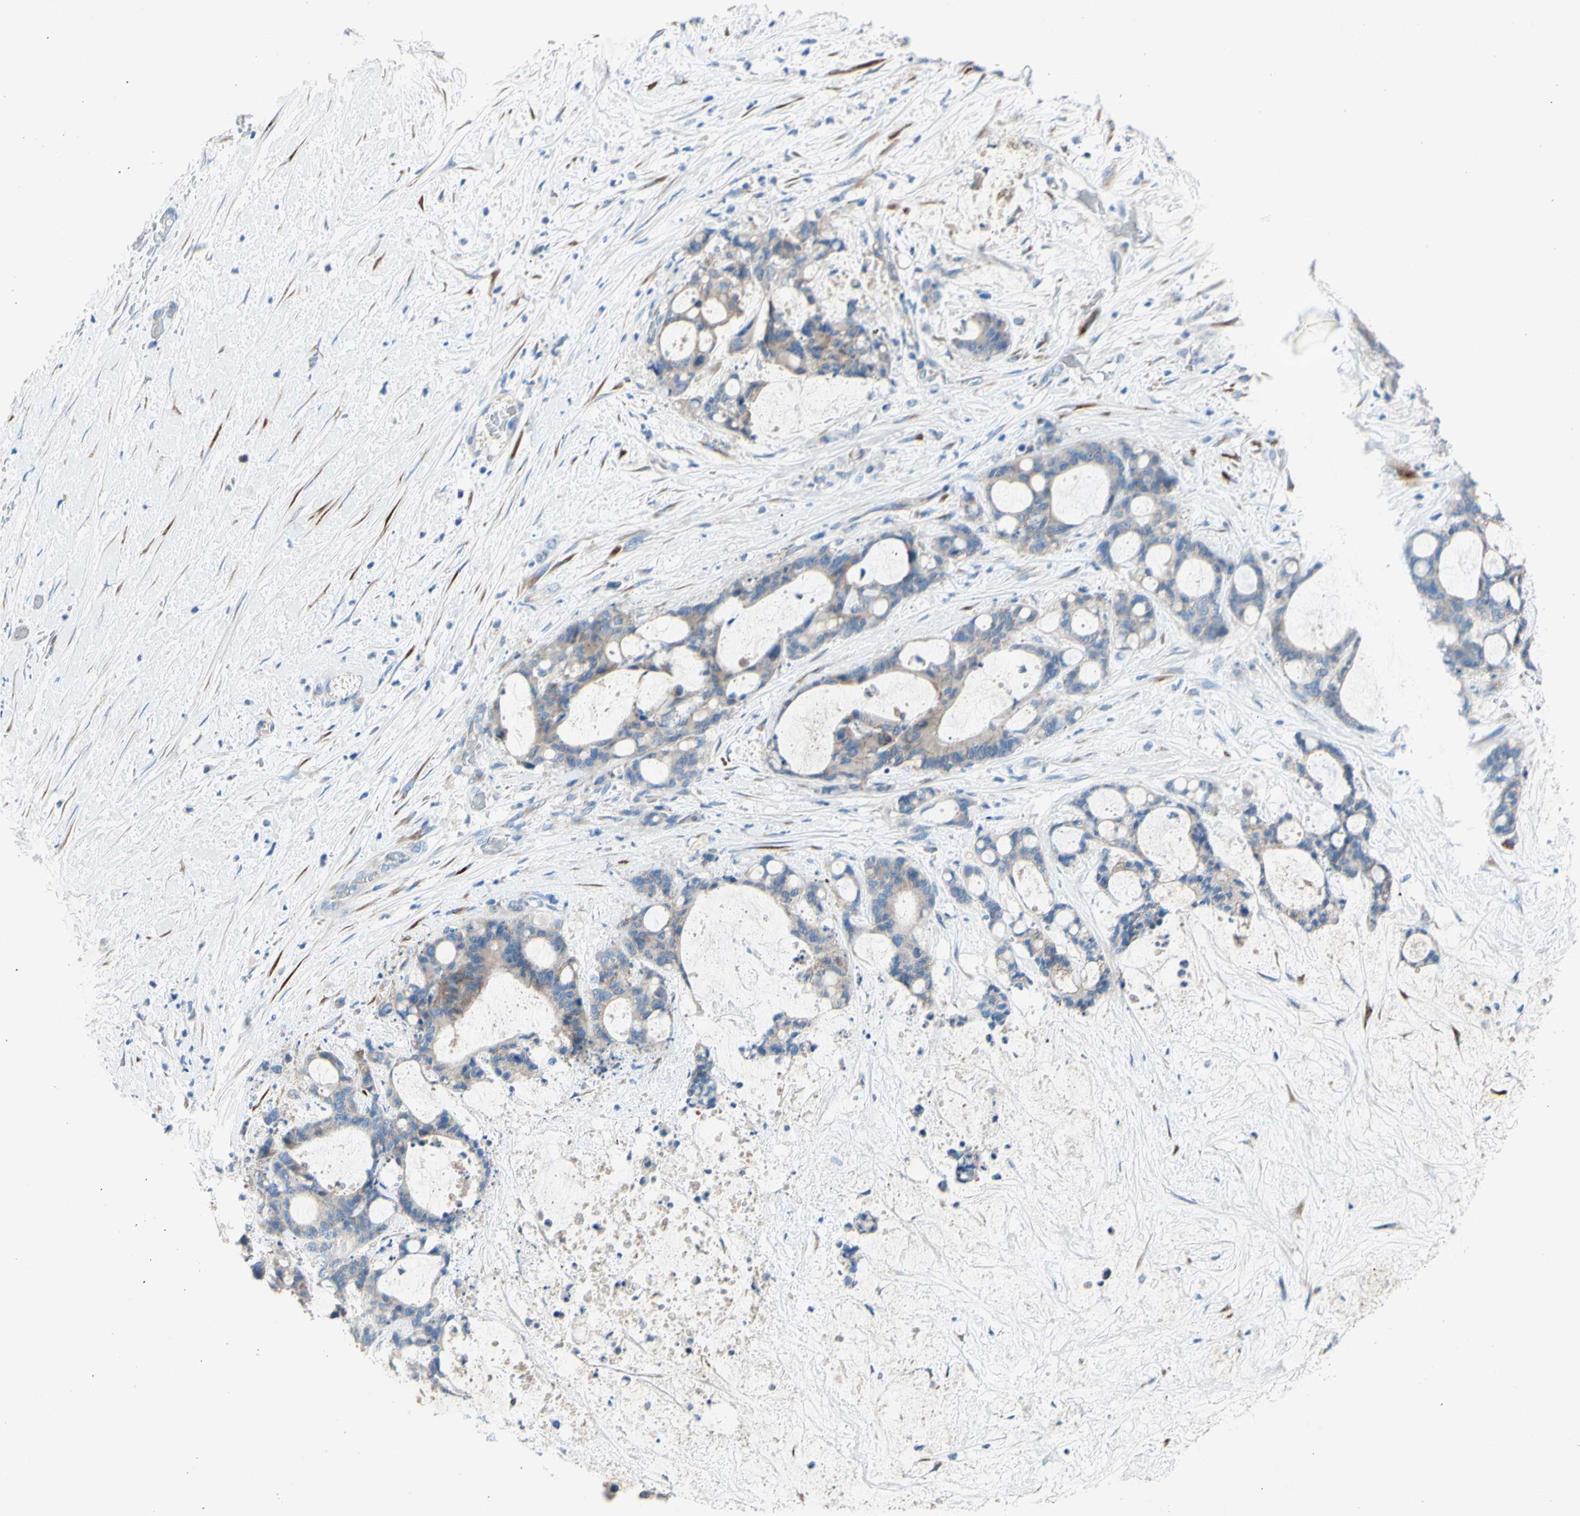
{"staining": {"intensity": "negative", "quantity": "none", "location": "none"}, "tissue": "liver cancer", "cell_type": "Tumor cells", "image_type": "cancer", "snomed": [{"axis": "morphology", "description": "Cholangiocarcinoma"}, {"axis": "topography", "description": "Liver"}], "caption": "Tumor cells are negative for brown protein staining in liver cancer. (DAB (3,3'-diaminobenzidine) immunohistochemistry visualized using brightfield microscopy, high magnification).", "gene": "TMIGD2", "patient": {"sex": "female", "age": 73}}